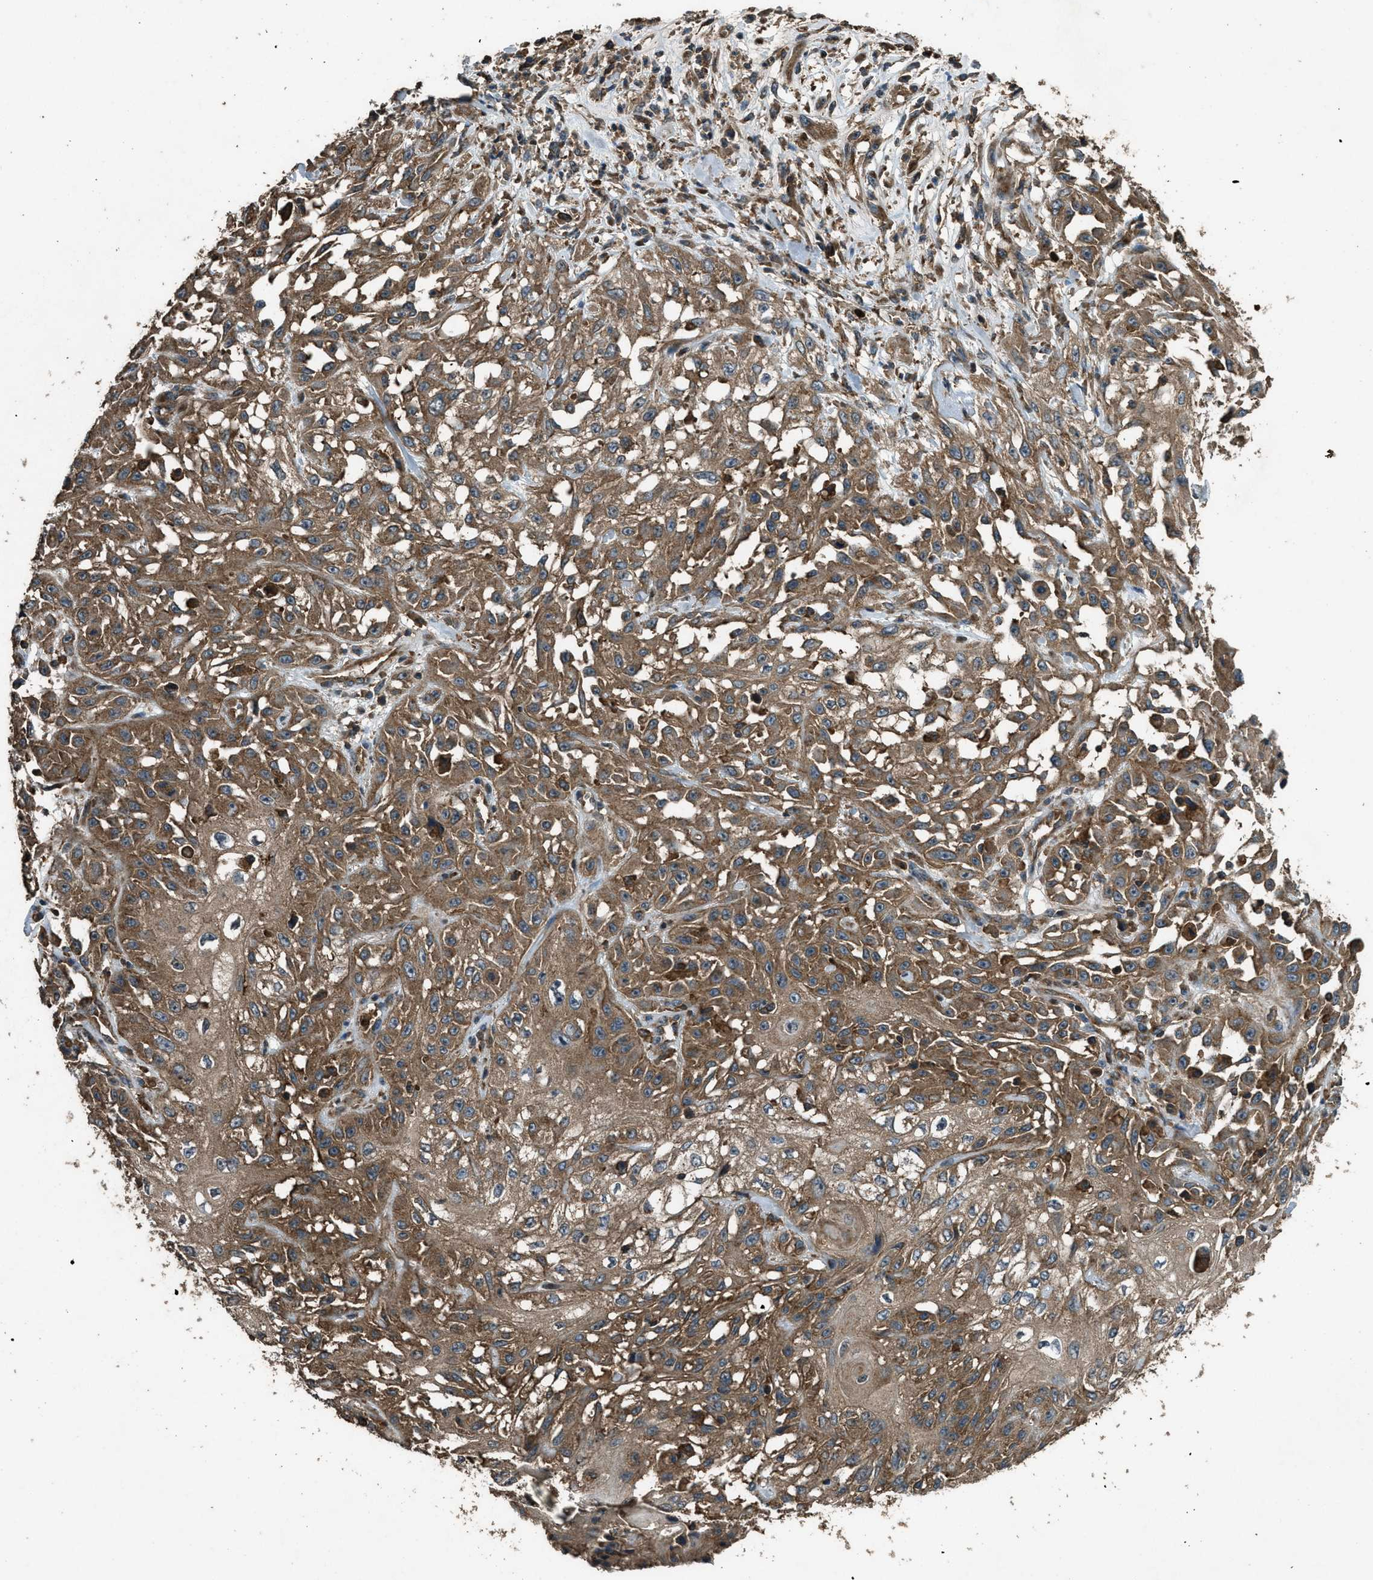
{"staining": {"intensity": "moderate", "quantity": ">75%", "location": "cytoplasmic/membranous"}, "tissue": "skin cancer", "cell_type": "Tumor cells", "image_type": "cancer", "snomed": [{"axis": "morphology", "description": "Squamous cell carcinoma, NOS"}, {"axis": "morphology", "description": "Squamous cell carcinoma, metastatic, NOS"}, {"axis": "topography", "description": "Skin"}, {"axis": "topography", "description": "Lymph node"}], "caption": "The photomicrograph displays staining of skin cancer (metastatic squamous cell carcinoma), revealing moderate cytoplasmic/membranous protein expression (brown color) within tumor cells.", "gene": "MAP3K8", "patient": {"sex": "male", "age": 75}}